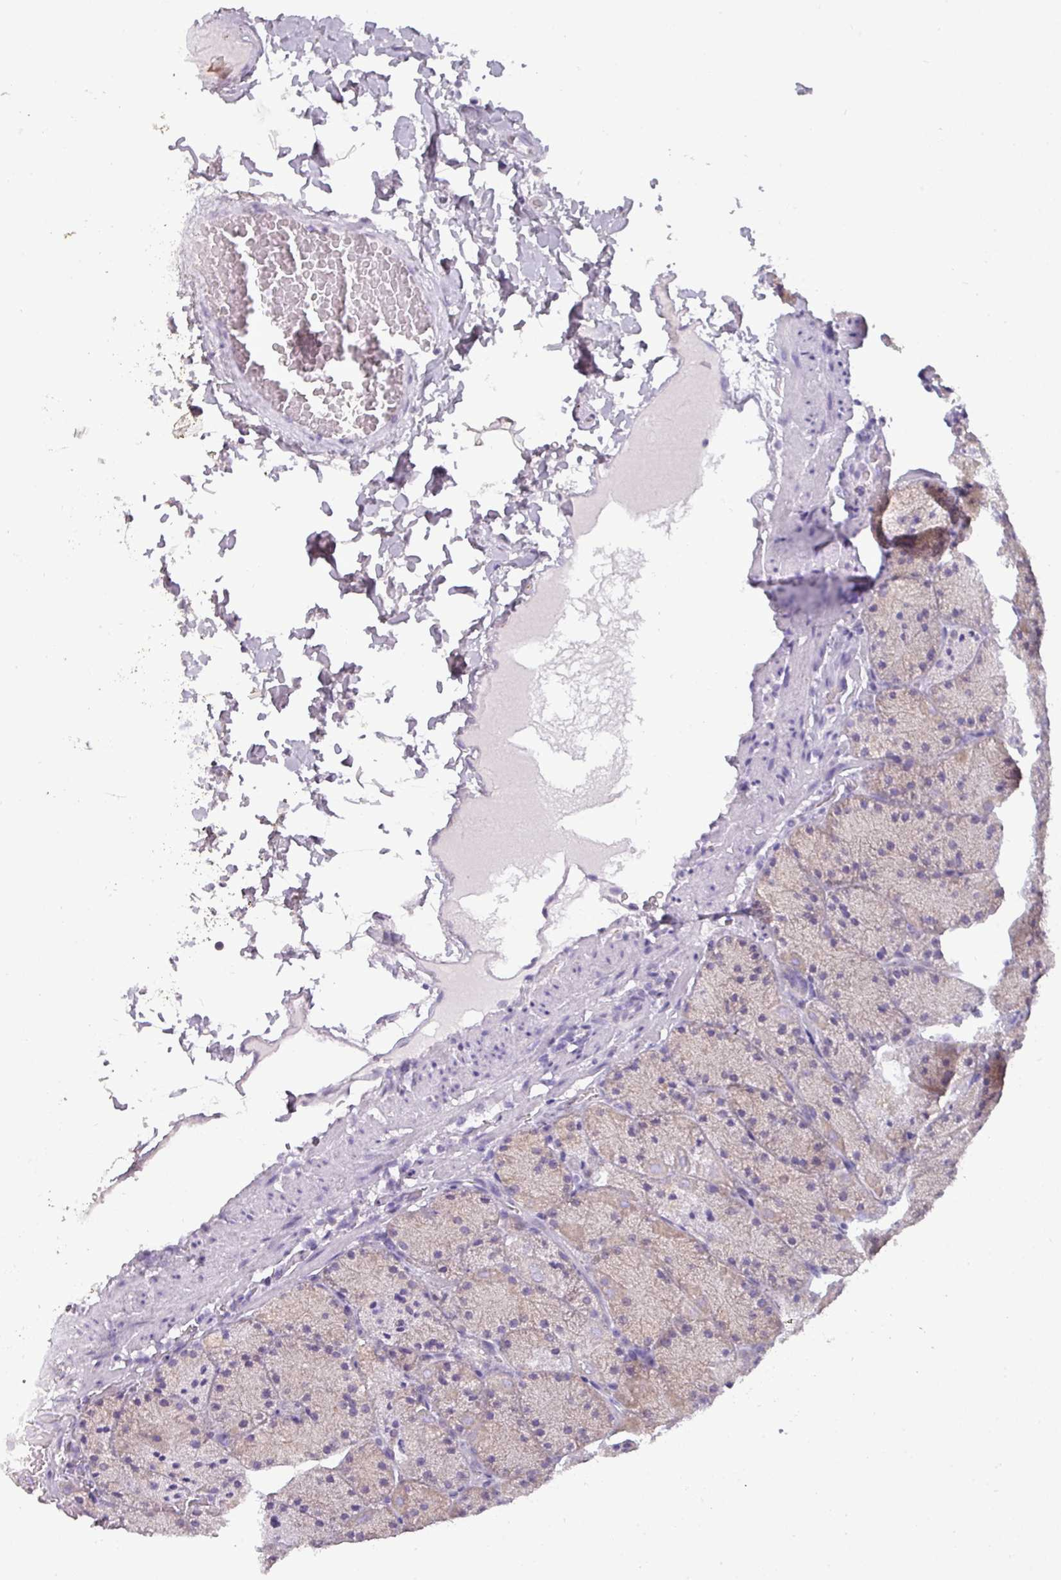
{"staining": {"intensity": "weak", "quantity": "<25%", "location": "cytoplasmic/membranous"}, "tissue": "stomach", "cell_type": "Glandular cells", "image_type": "normal", "snomed": [{"axis": "morphology", "description": "Normal tissue, NOS"}, {"axis": "topography", "description": "Stomach, upper"}, {"axis": "topography", "description": "Stomach, lower"}], "caption": "Immunohistochemical staining of benign stomach demonstrates no significant positivity in glandular cells.", "gene": "DNAAF9", "patient": {"sex": "male", "age": 67}}